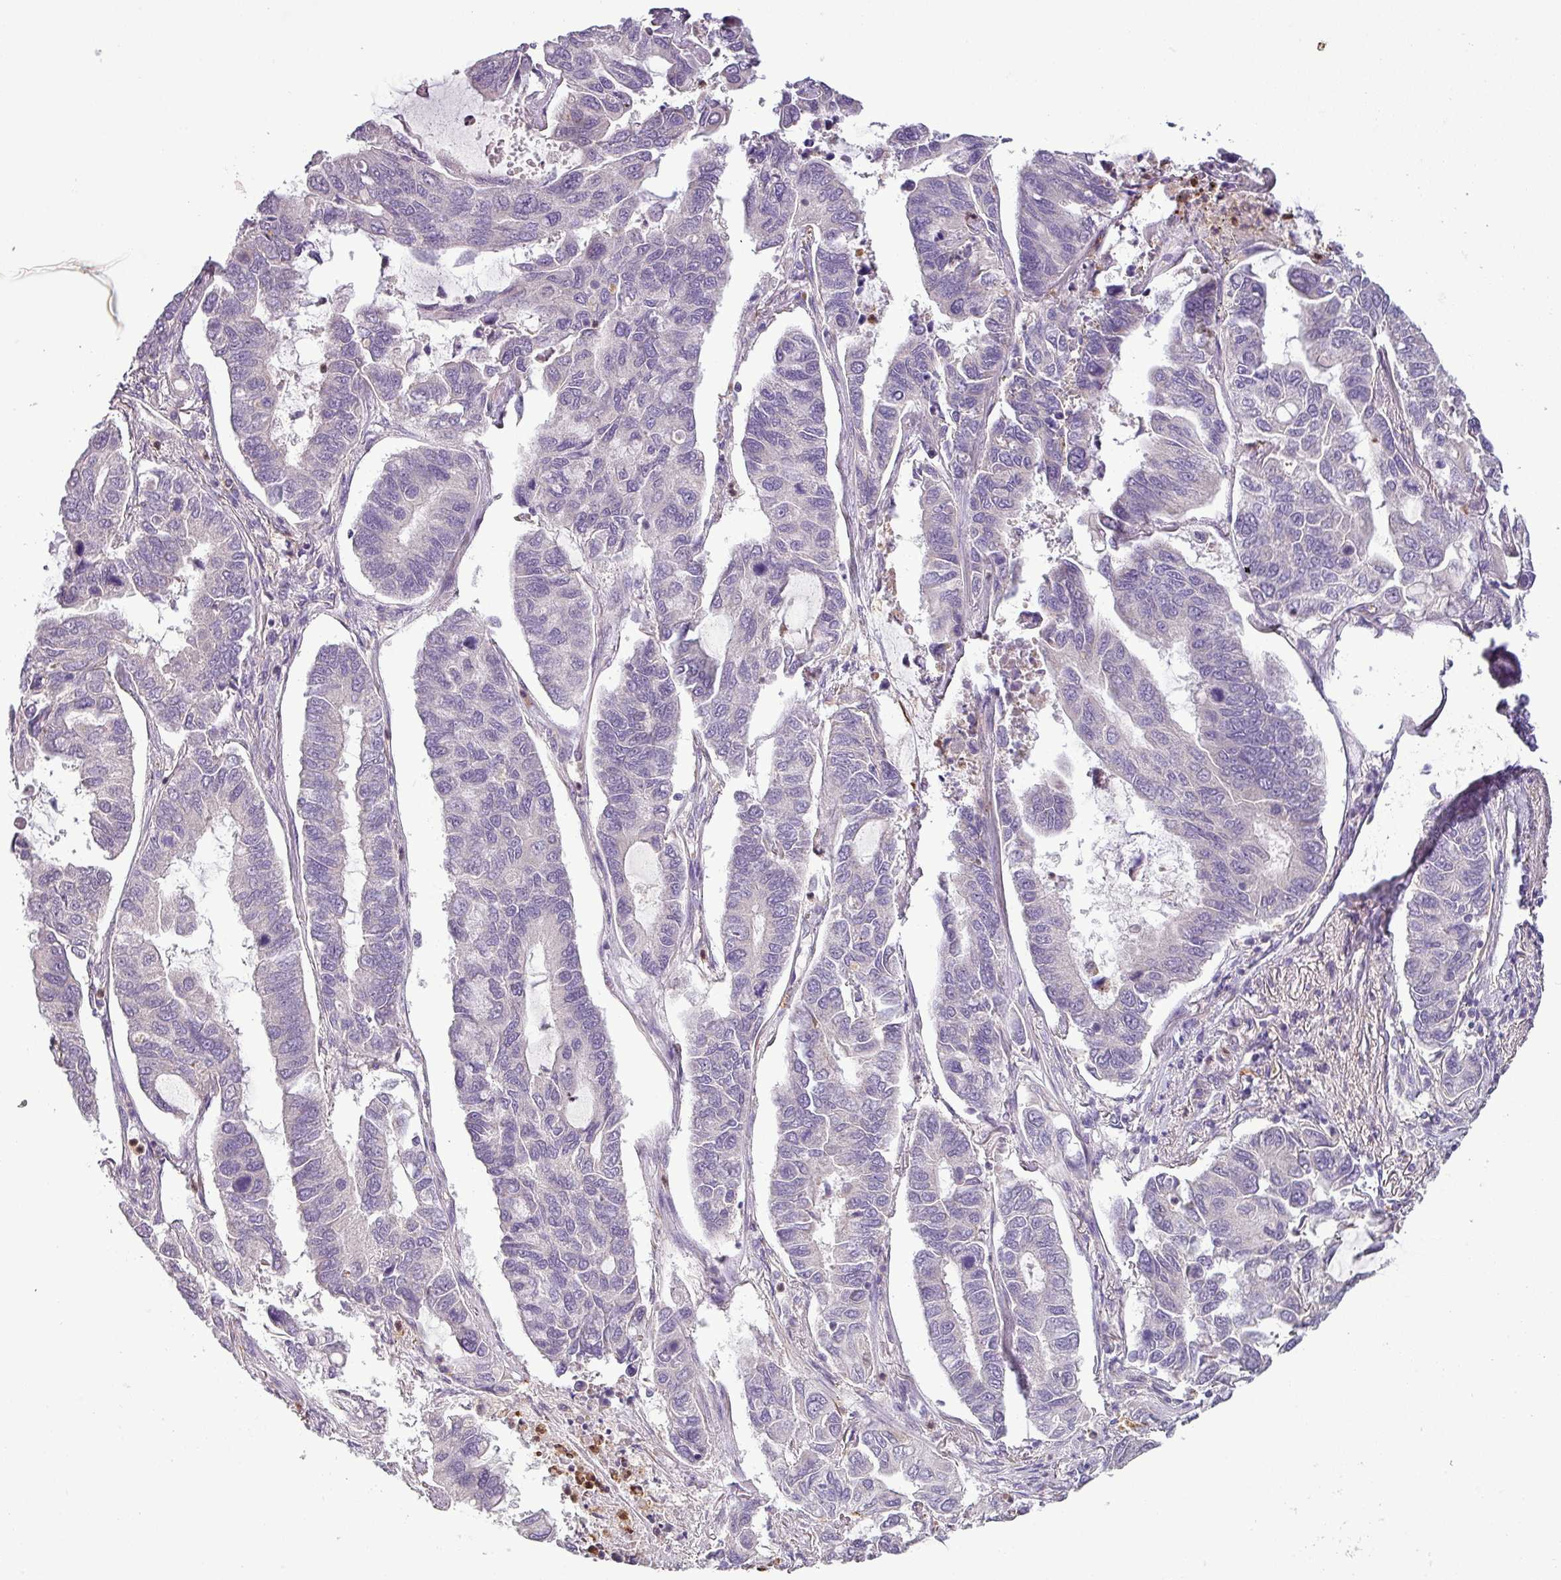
{"staining": {"intensity": "negative", "quantity": "none", "location": "none"}, "tissue": "lung cancer", "cell_type": "Tumor cells", "image_type": "cancer", "snomed": [{"axis": "morphology", "description": "Adenocarcinoma, NOS"}, {"axis": "topography", "description": "Lung"}], "caption": "A photomicrograph of human lung cancer (adenocarcinoma) is negative for staining in tumor cells. The staining is performed using DAB brown chromogen with nuclei counter-stained in using hematoxylin.", "gene": "PNMA6A", "patient": {"sex": "male", "age": 64}}